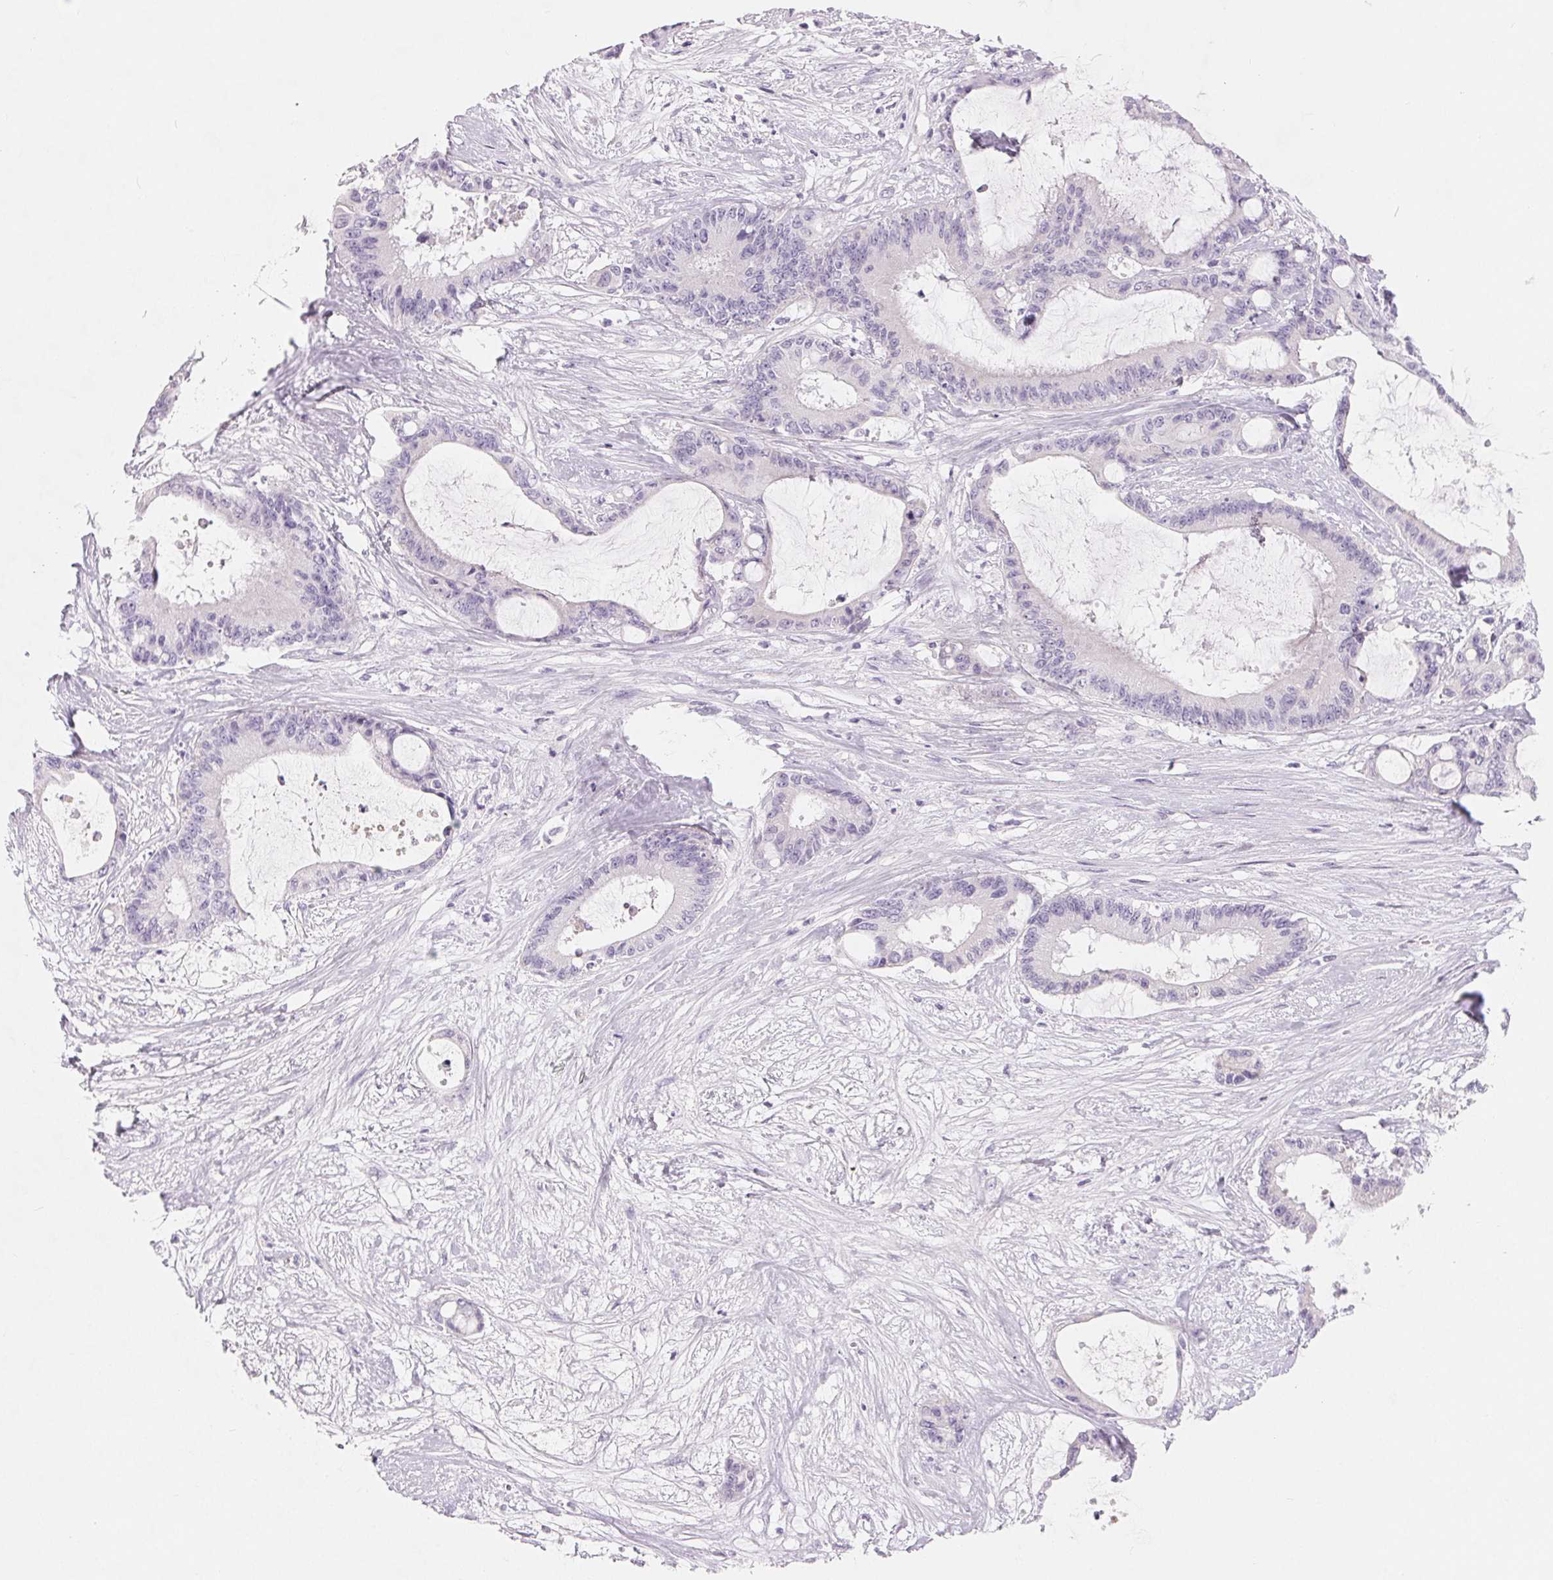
{"staining": {"intensity": "negative", "quantity": "none", "location": "none"}, "tissue": "liver cancer", "cell_type": "Tumor cells", "image_type": "cancer", "snomed": [{"axis": "morphology", "description": "Normal tissue, NOS"}, {"axis": "morphology", "description": "Cholangiocarcinoma"}, {"axis": "topography", "description": "Liver"}, {"axis": "topography", "description": "Peripheral nerve tissue"}], "caption": "Immunohistochemical staining of human liver cancer (cholangiocarcinoma) shows no significant expression in tumor cells.", "gene": "SPACA5B", "patient": {"sex": "female", "age": 73}}